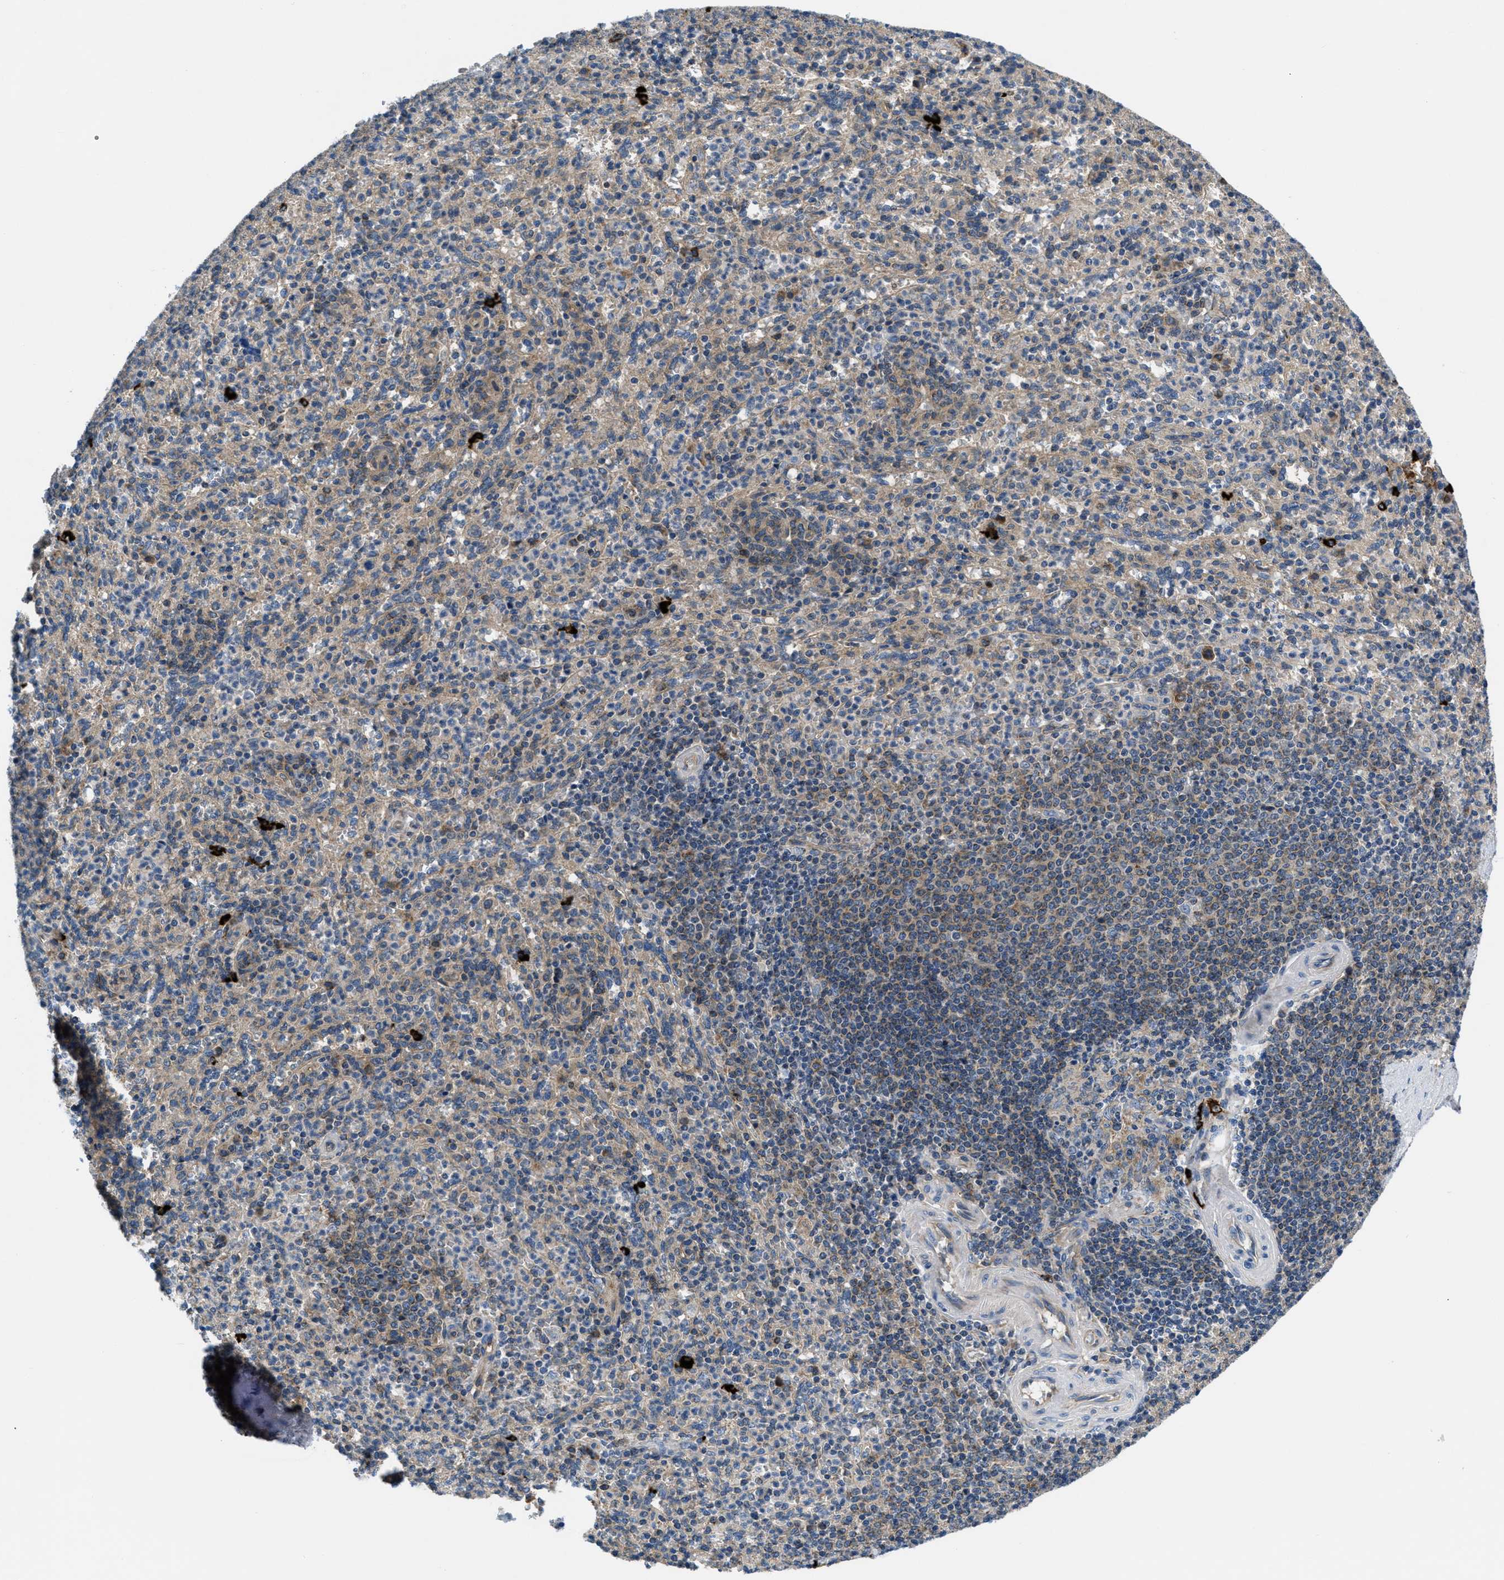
{"staining": {"intensity": "weak", "quantity": "25%-75%", "location": "cytoplasmic/membranous"}, "tissue": "spleen", "cell_type": "Cells in red pulp", "image_type": "normal", "snomed": [{"axis": "morphology", "description": "Normal tissue, NOS"}, {"axis": "topography", "description": "Spleen"}], "caption": "Immunohistochemistry (IHC) histopathology image of unremarkable human spleen stained for a protein (brown), which displays low levels of weak cytoplasmic/membranous positivity in about 25%-75% of cells in red pulp.", "gene": "GALK1", "patient": {"sex": "male", "age": 36}}